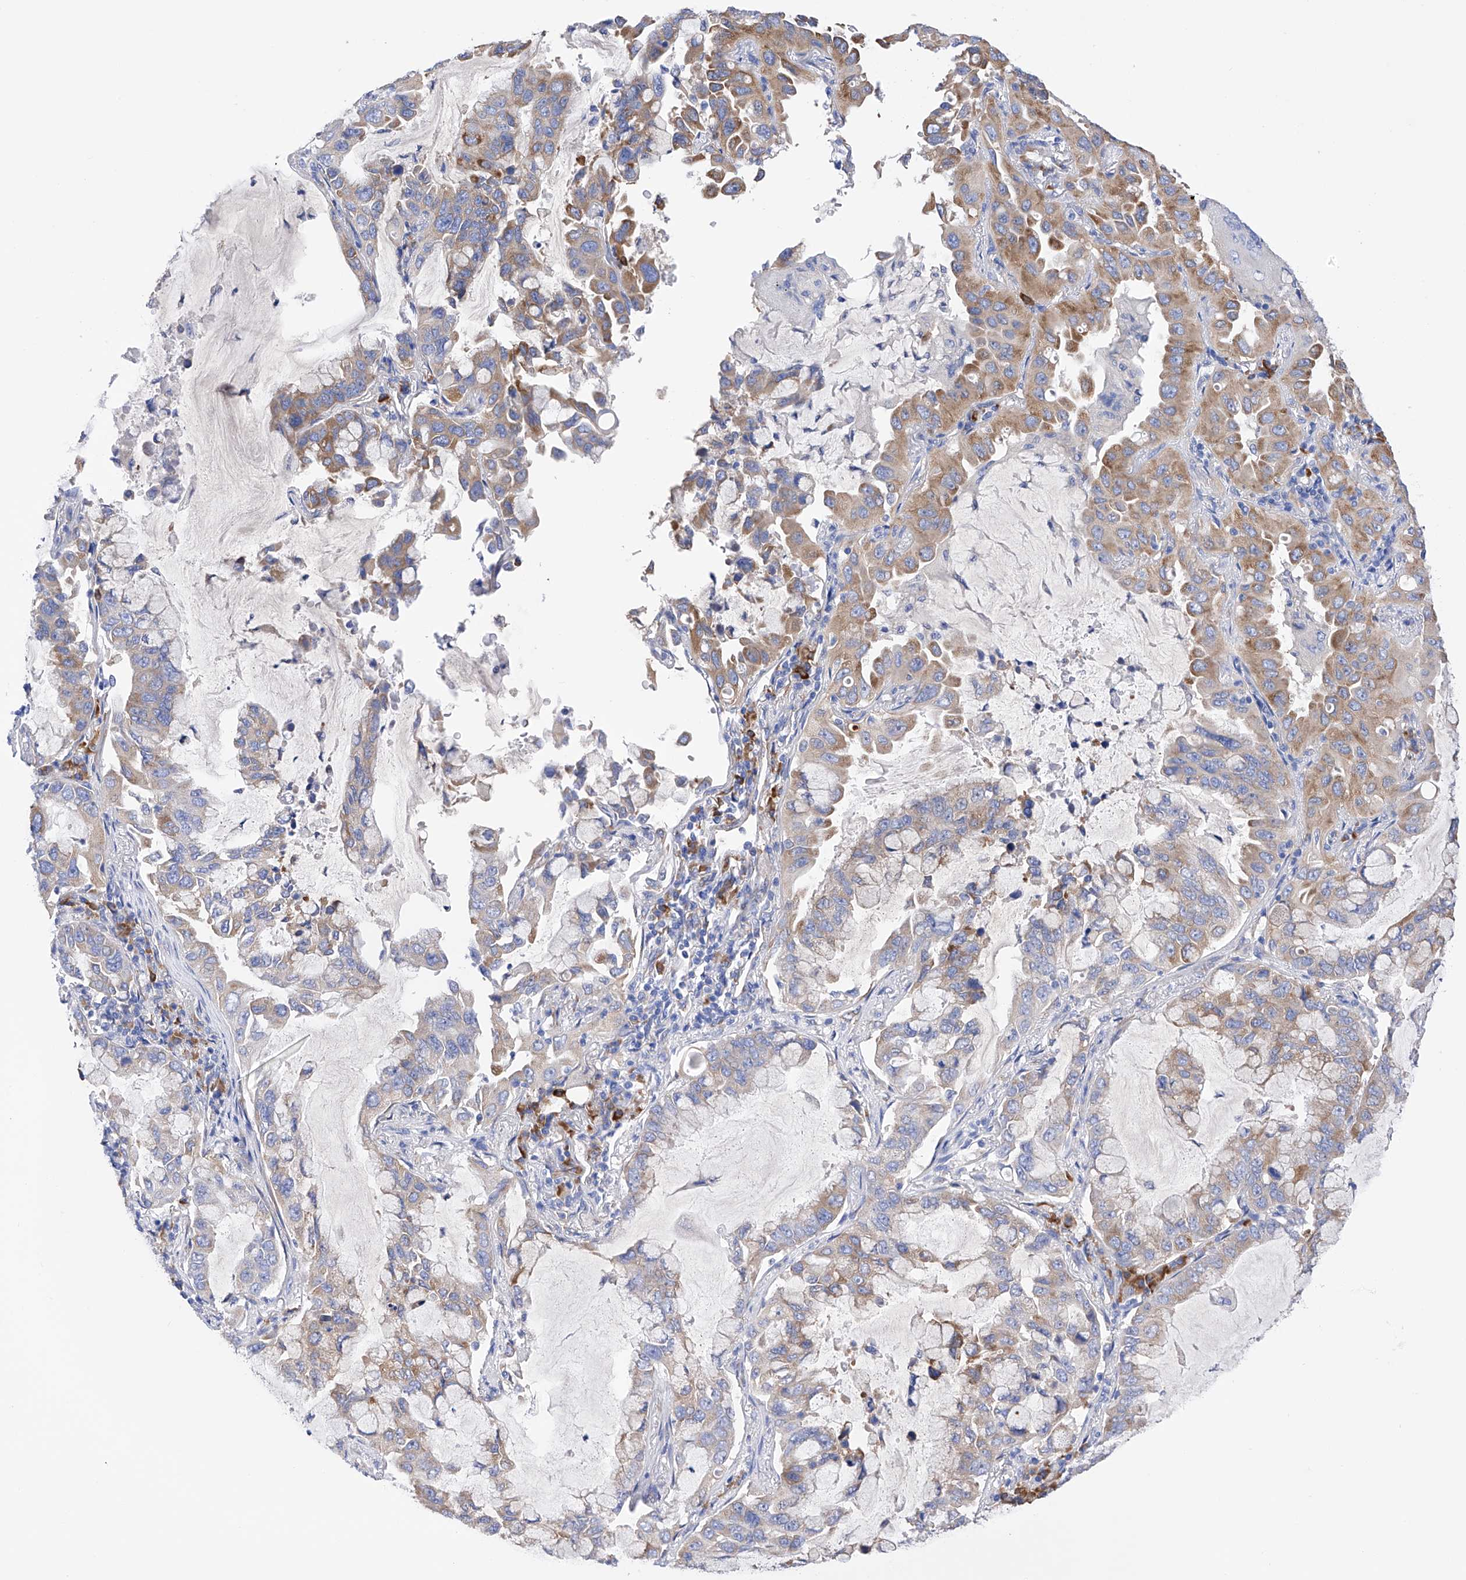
{"staining": {"intensity": "moderate", "quantity": "25%-75%", "location": "cytoplasmic/membranous"}, "tissue": "lung cancer", "cell_type": "Tumor cells", "image_type": "cancer", "snomed": [{"axis": "morphology", "description": "Adenocarcinoma, NOS"}, {"axis": "topography", "description": "Lung"}], "caption": "Immunohistochemistry of lung adenocarcinoma demonstrates medium levels of moderate cytoplasmic/membranous positivity in about 25%-75% of tumor cells.", "gene": "PDIA5", "patient": {"sex": "male", "age": 64}}